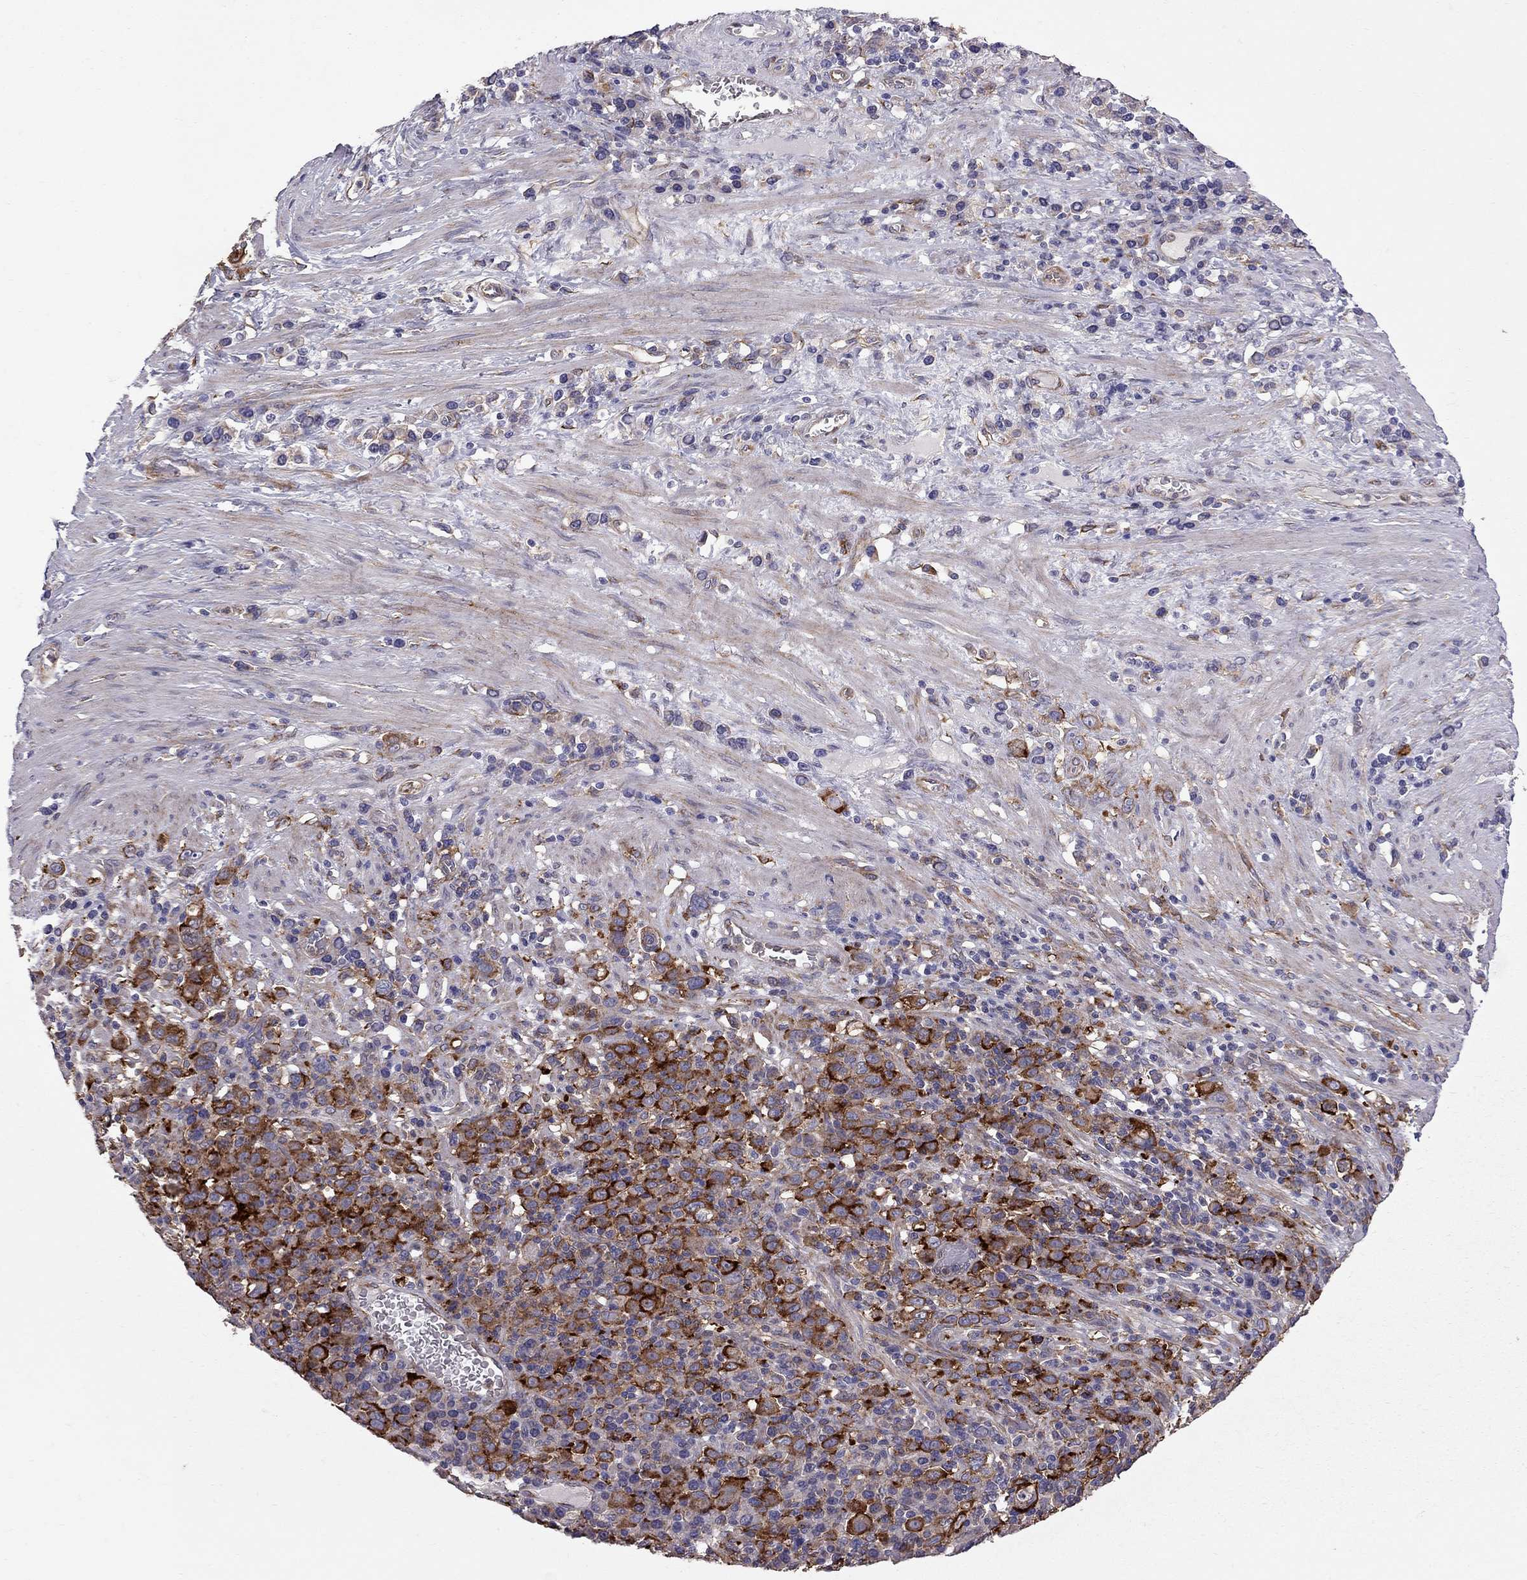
{"staining": {"intensity": "strong", "quantity": "25%-75%", "location": "cytoplasmic/membranous"}, "tissue": "stomach cancer", "cell_type": "Tumor cells", "image_type": "cancer", "snomed": [{"axis": "morphology", "description": "Adenocarcinoma, NOS"}, {"axis": "topography", "description": "Stomach, upper"}], "caption": "Strong cytoplasmic/membranous staining for a protein is identified in approximately 25%-75% of tumor cells of stomach cancer using IHC.", "gene": "EIF4E3", "patient": {"sex": "male", "age": 75}}